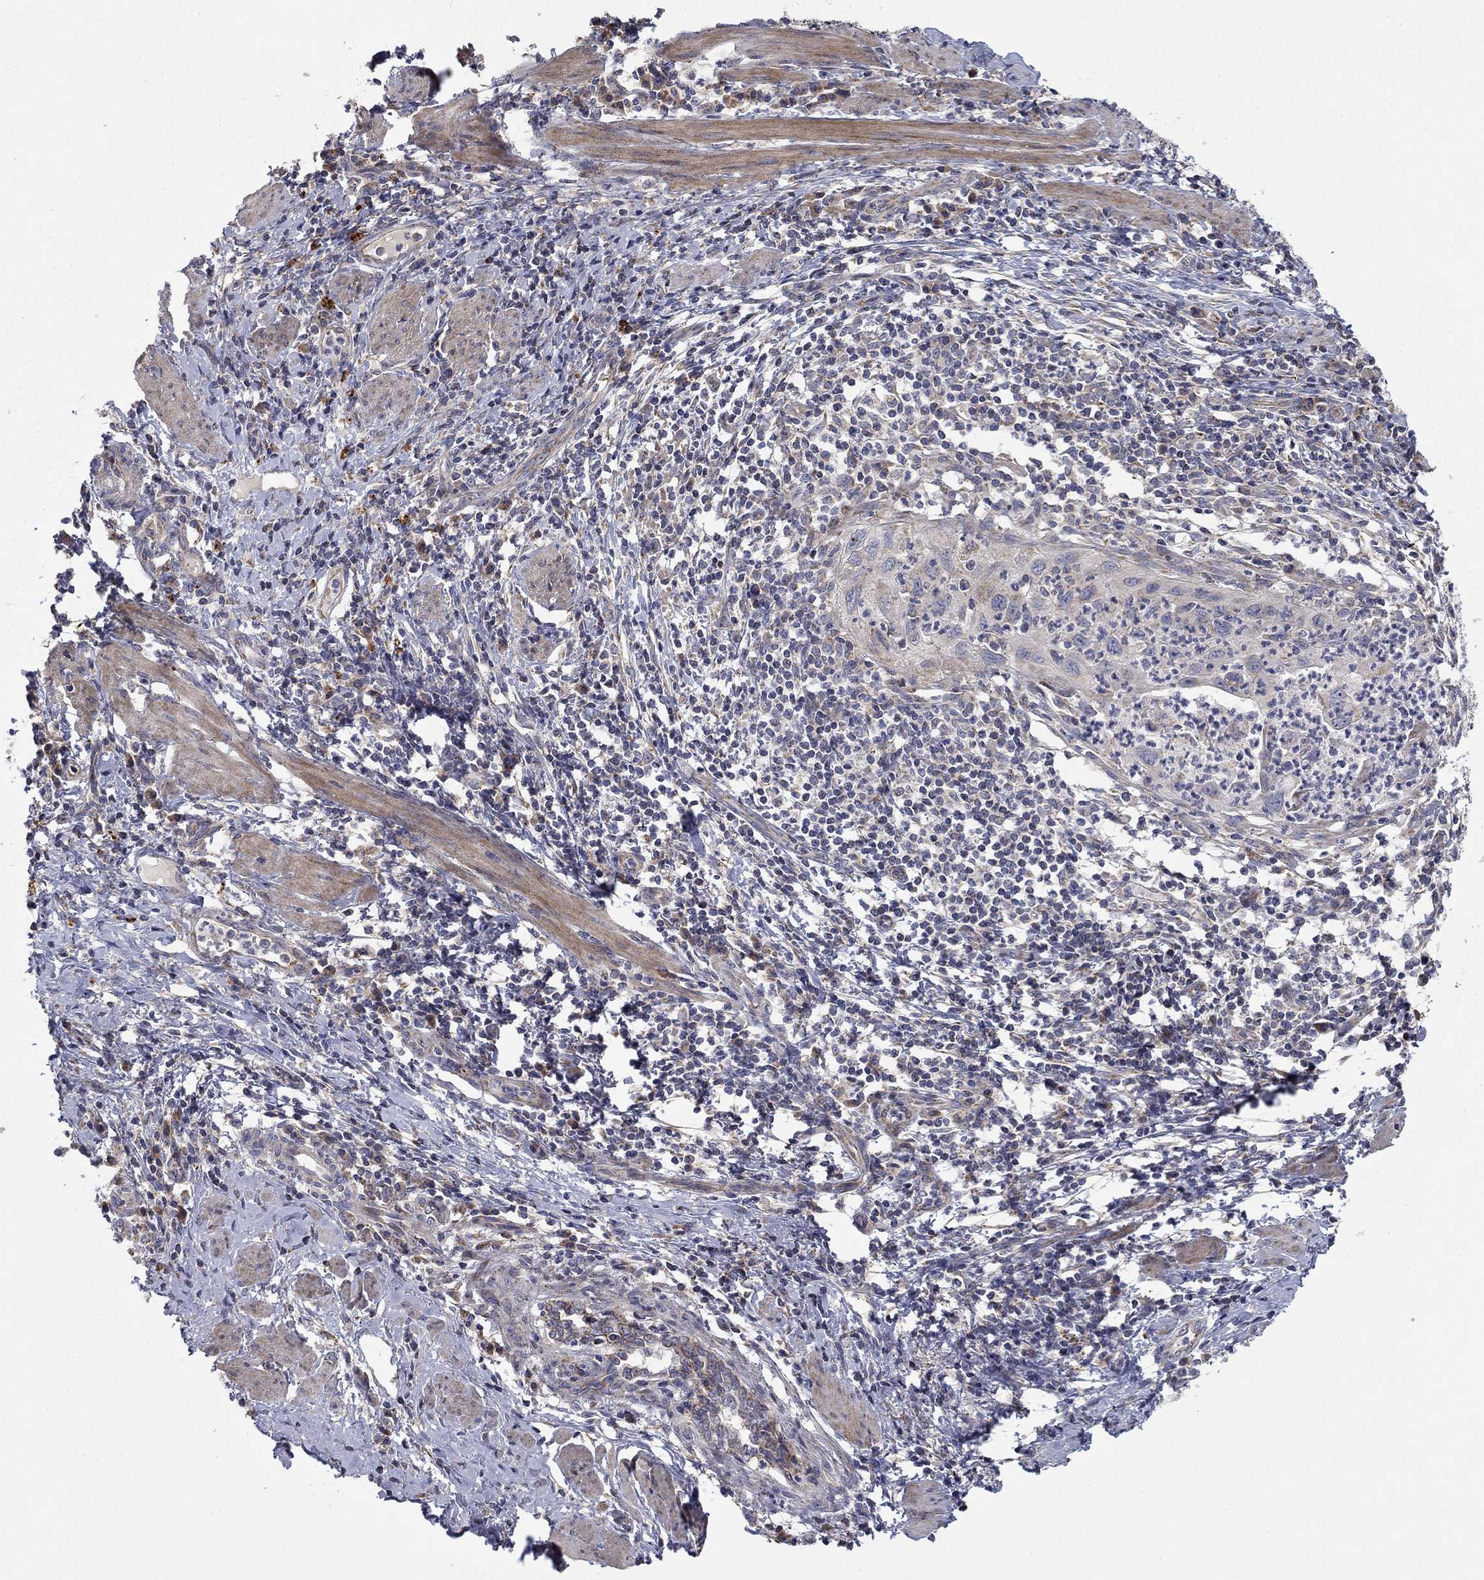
{"staining": {"intensity": "negative", "quantity": "none", "location": "none"}, "tissue": "cervical cancer", "cell_type": "Tumor cells", "image_type": "cancer", "snomed": [{"axis": "morphology", "description": "Squamous cell carcinoma, NOS"}, {"axis": "topography", "description": "Cervix"}], "caption": "High magnification brightfield microscopy of squamous cell carcinoma (cervical) stained with DAB (3,3'-diaminobenzidine) (brown) and counterstained with hematoxylin (blue): tumor cells show no significant expression.", "gene": "MMAA", "patient": {"sex": "female", "age": 26}}